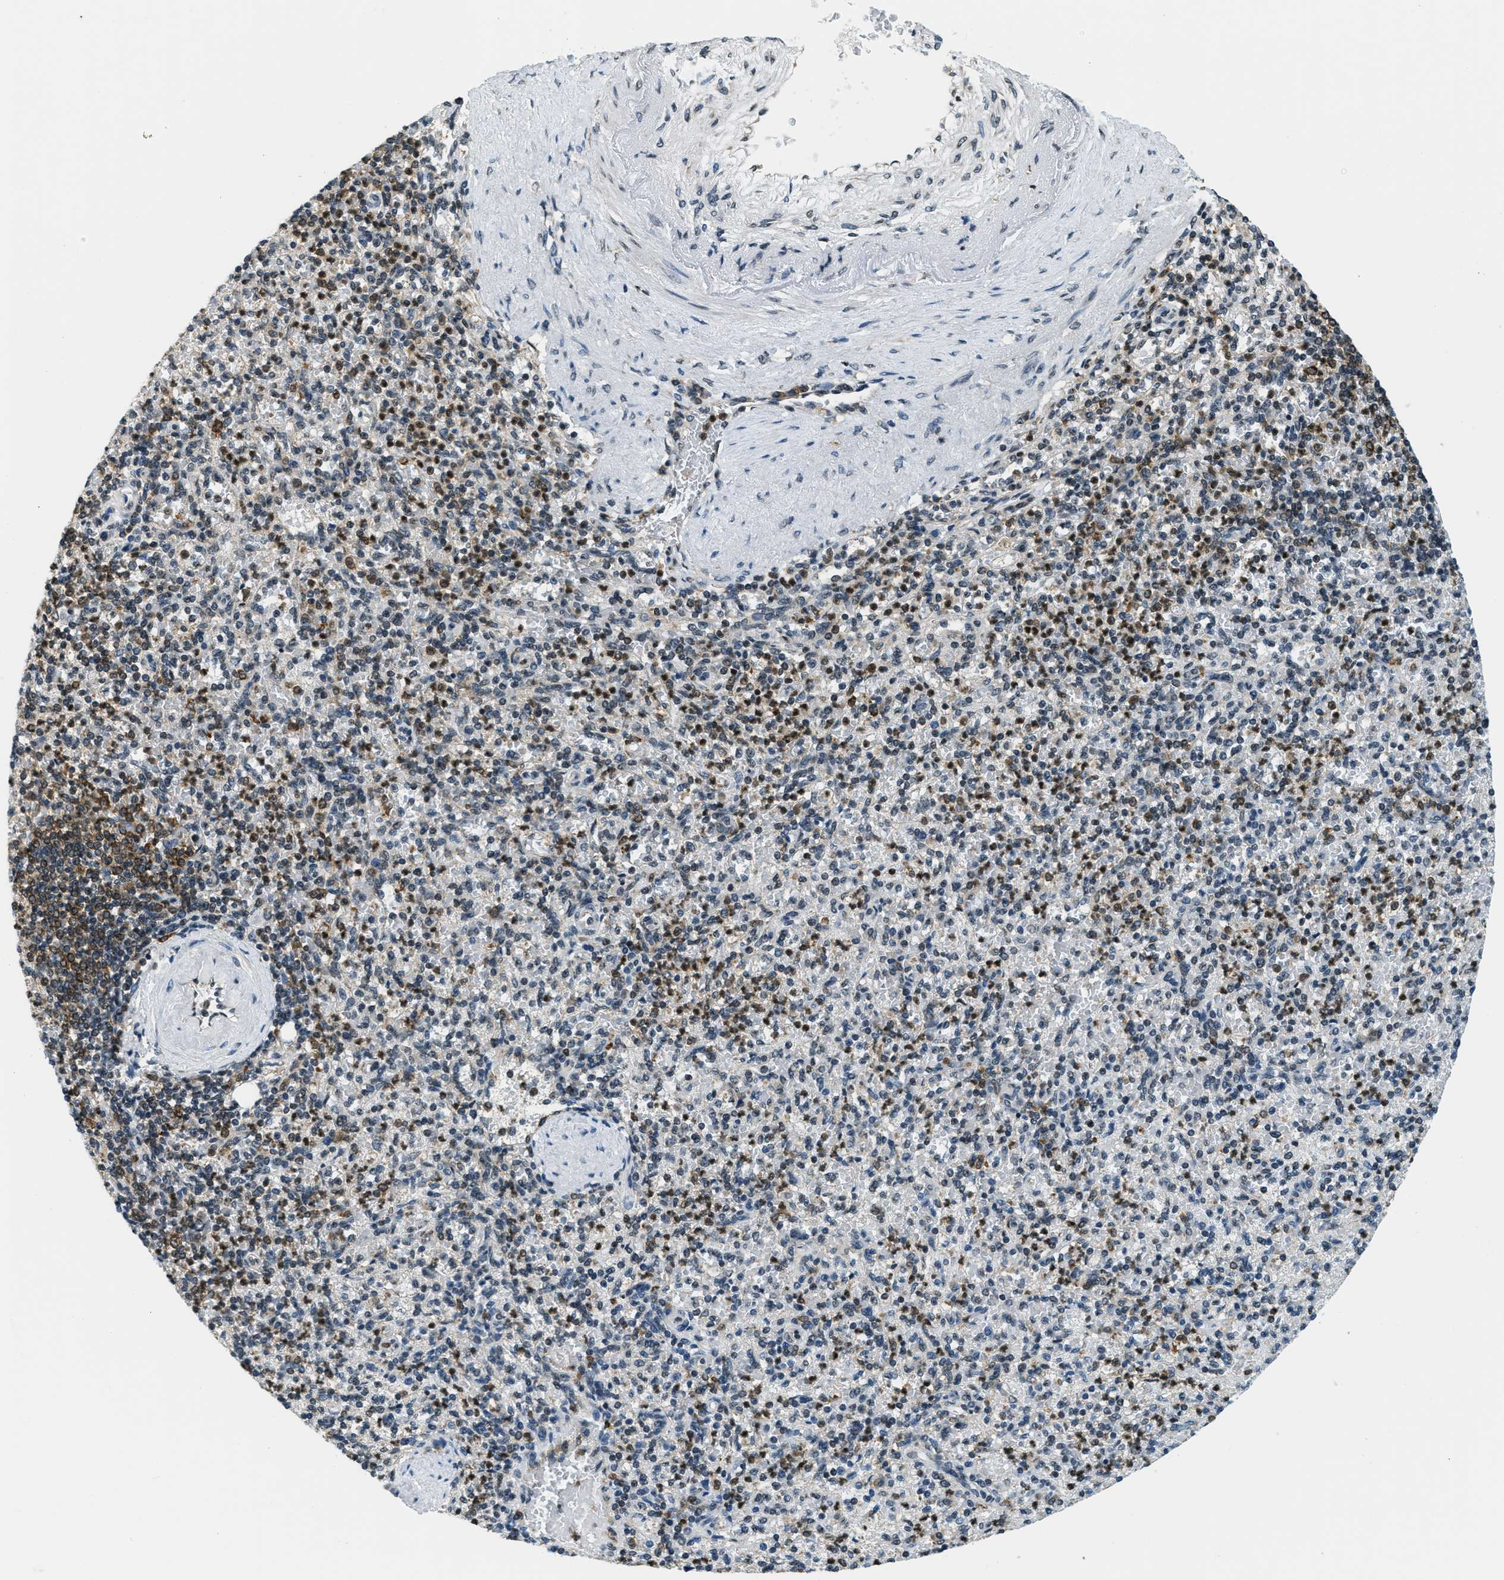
{"staining": {"intensity": "moderate", "quantity": ">75%", "location": "cytoplasmic/membranous"}, "tissue": "spleen", "cell_type": "Cells in red pulp", "image_type": "normal", "snomed": [{"axis": "morphology", "description": "Normal tissue, NOS"}, {"axis": "topography", "description": "Spleen"}], "caption": "The histopathology image displays staining of unremarkable spleen, revealing moderate cytoplasmic/membranous protein expression (brown color) within cells in red pulp. (IHC, brightfield microscopy, high magnification).", "gene": "RAB11FIP1", "patient": {"sex": "female", "age": 74}}